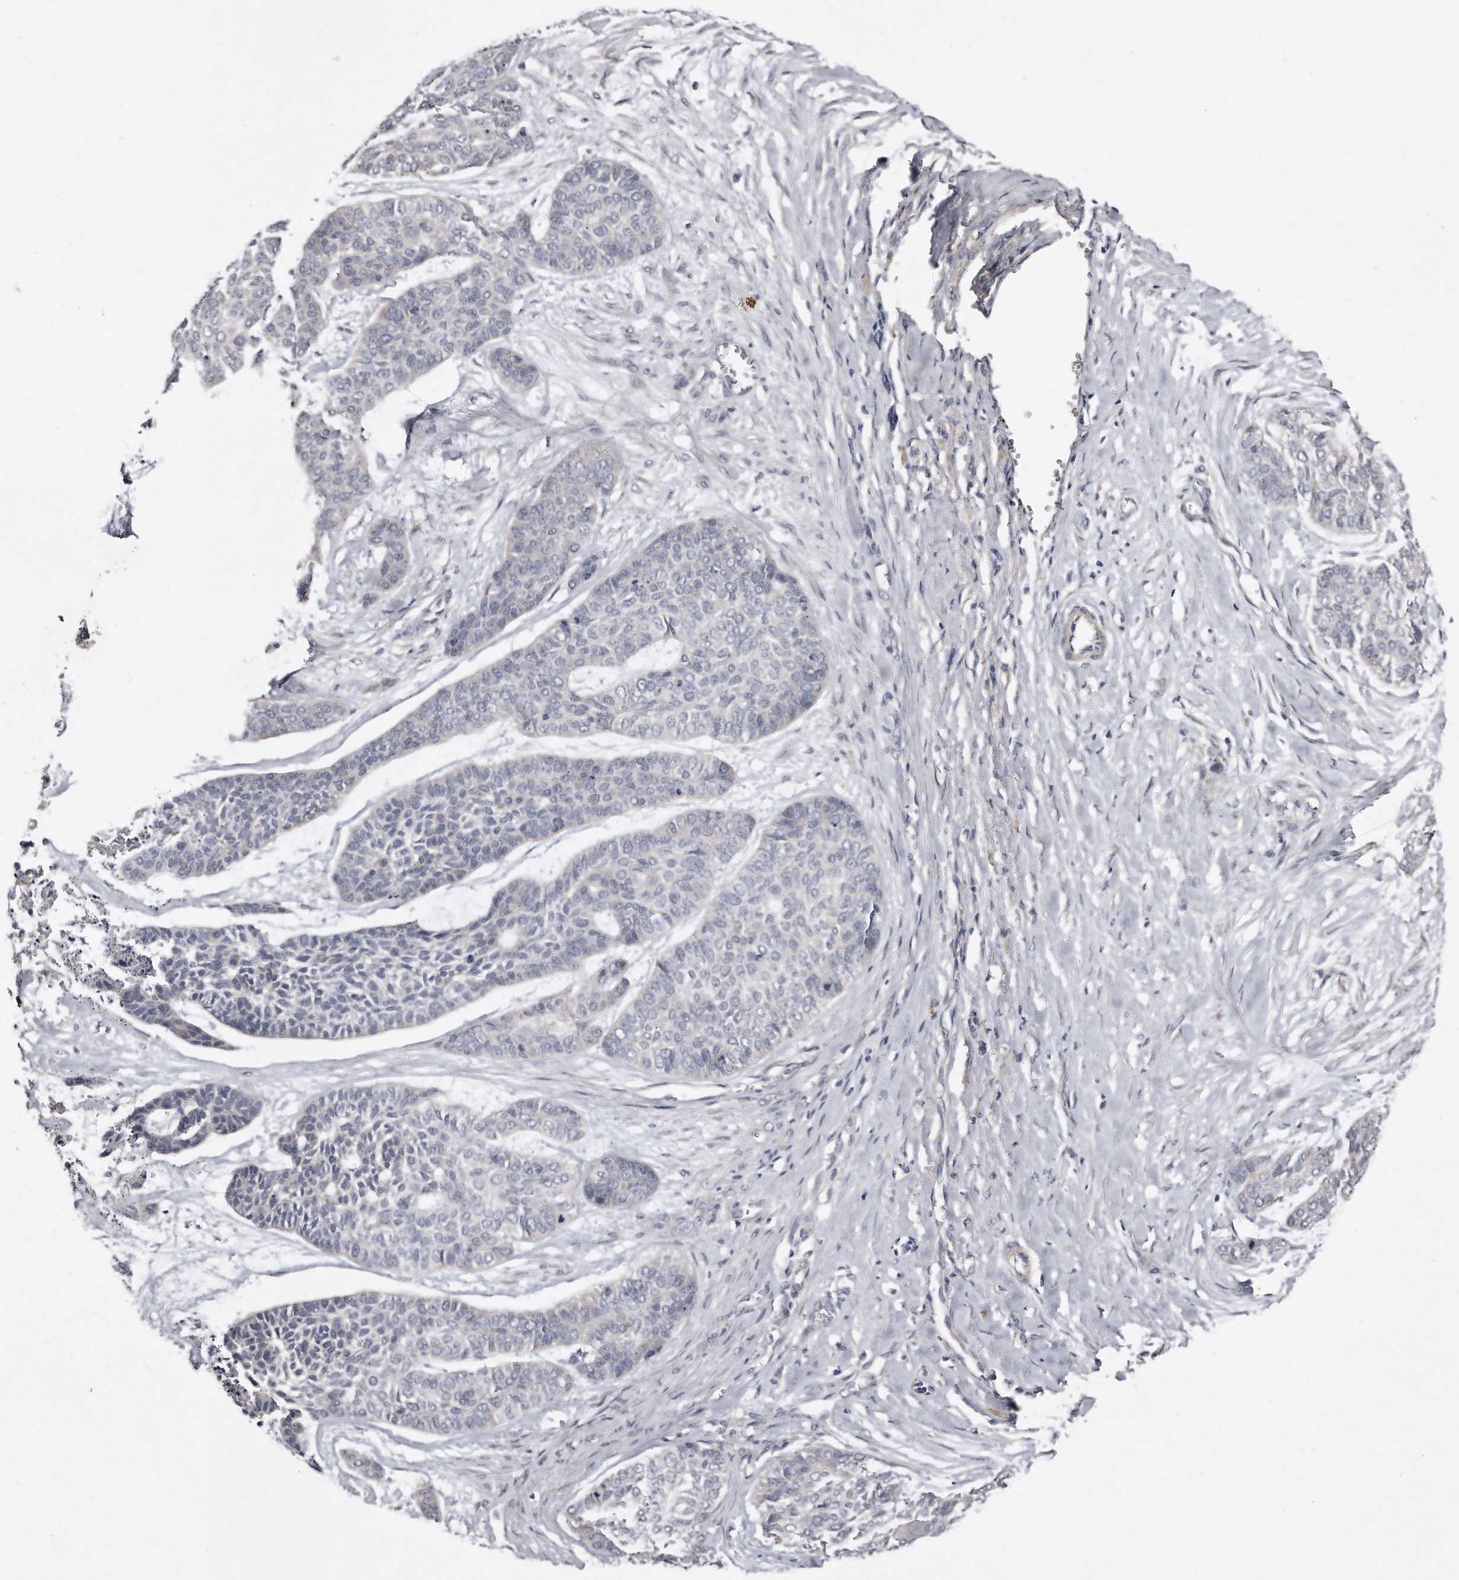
{"staining": {"intensity": "negative", "quantity": "none", "location": "none"}, "tissue": "skin cancer", "cell_type": "Tumor cells", "image_type": "cancer", "snomed": [{"axis": "morphology", "description": "Basal cell carcinoma"}, {"axis": "topography", "description": "Skin"}], "caption": "This is an immunohistochemistry (IHC) image of skin cancer (basal cell carcinoma). There is no expression in tumor cells.", "gene": "LMOD1", "patient": {"sex": "female", "age": 64}}